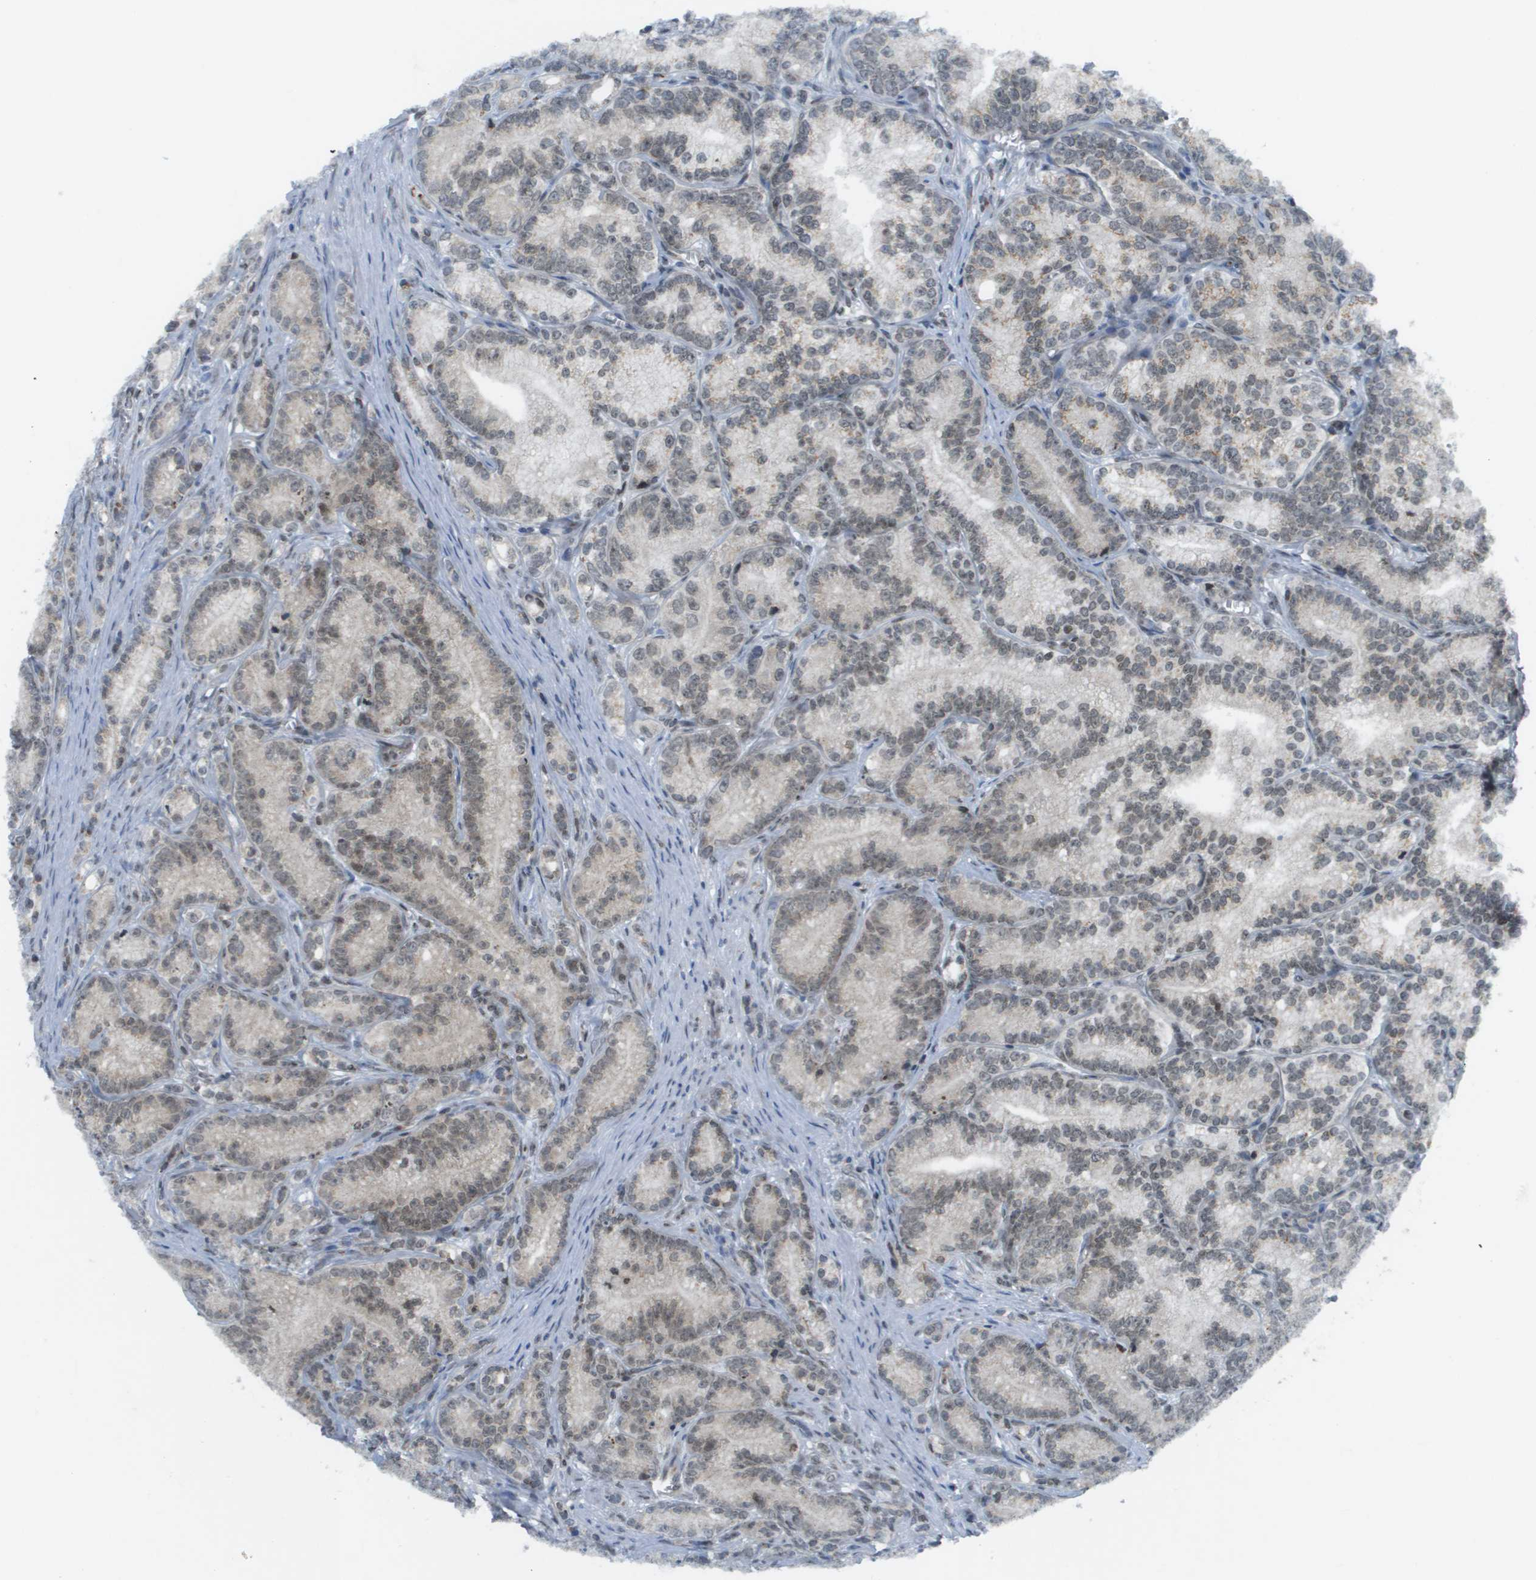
{"staining": {"intensity": "weak", "quantity": "25%-75%", "location": "cytoplasmic/membranous,nuclear"}, "tissue": "prostate cancer", "cell_type": "Tumor cells", "image_type": "cancer", "snomed": [{"axis": "morphology", "description": "Adenocarcinoma, Low grade"}, {"axis": "topography", "description": "Prostate"}], "caption": "Immunohistochemical staining of human prostate cancer (adenocarcinoma (low-grade)) displays low levels of weak cytoplasmic/membranous and nuclear protein staining in about 25%-75% of tumor cells.", "gene": "EVC", "patient": {"sex": "male", "age": 89}}